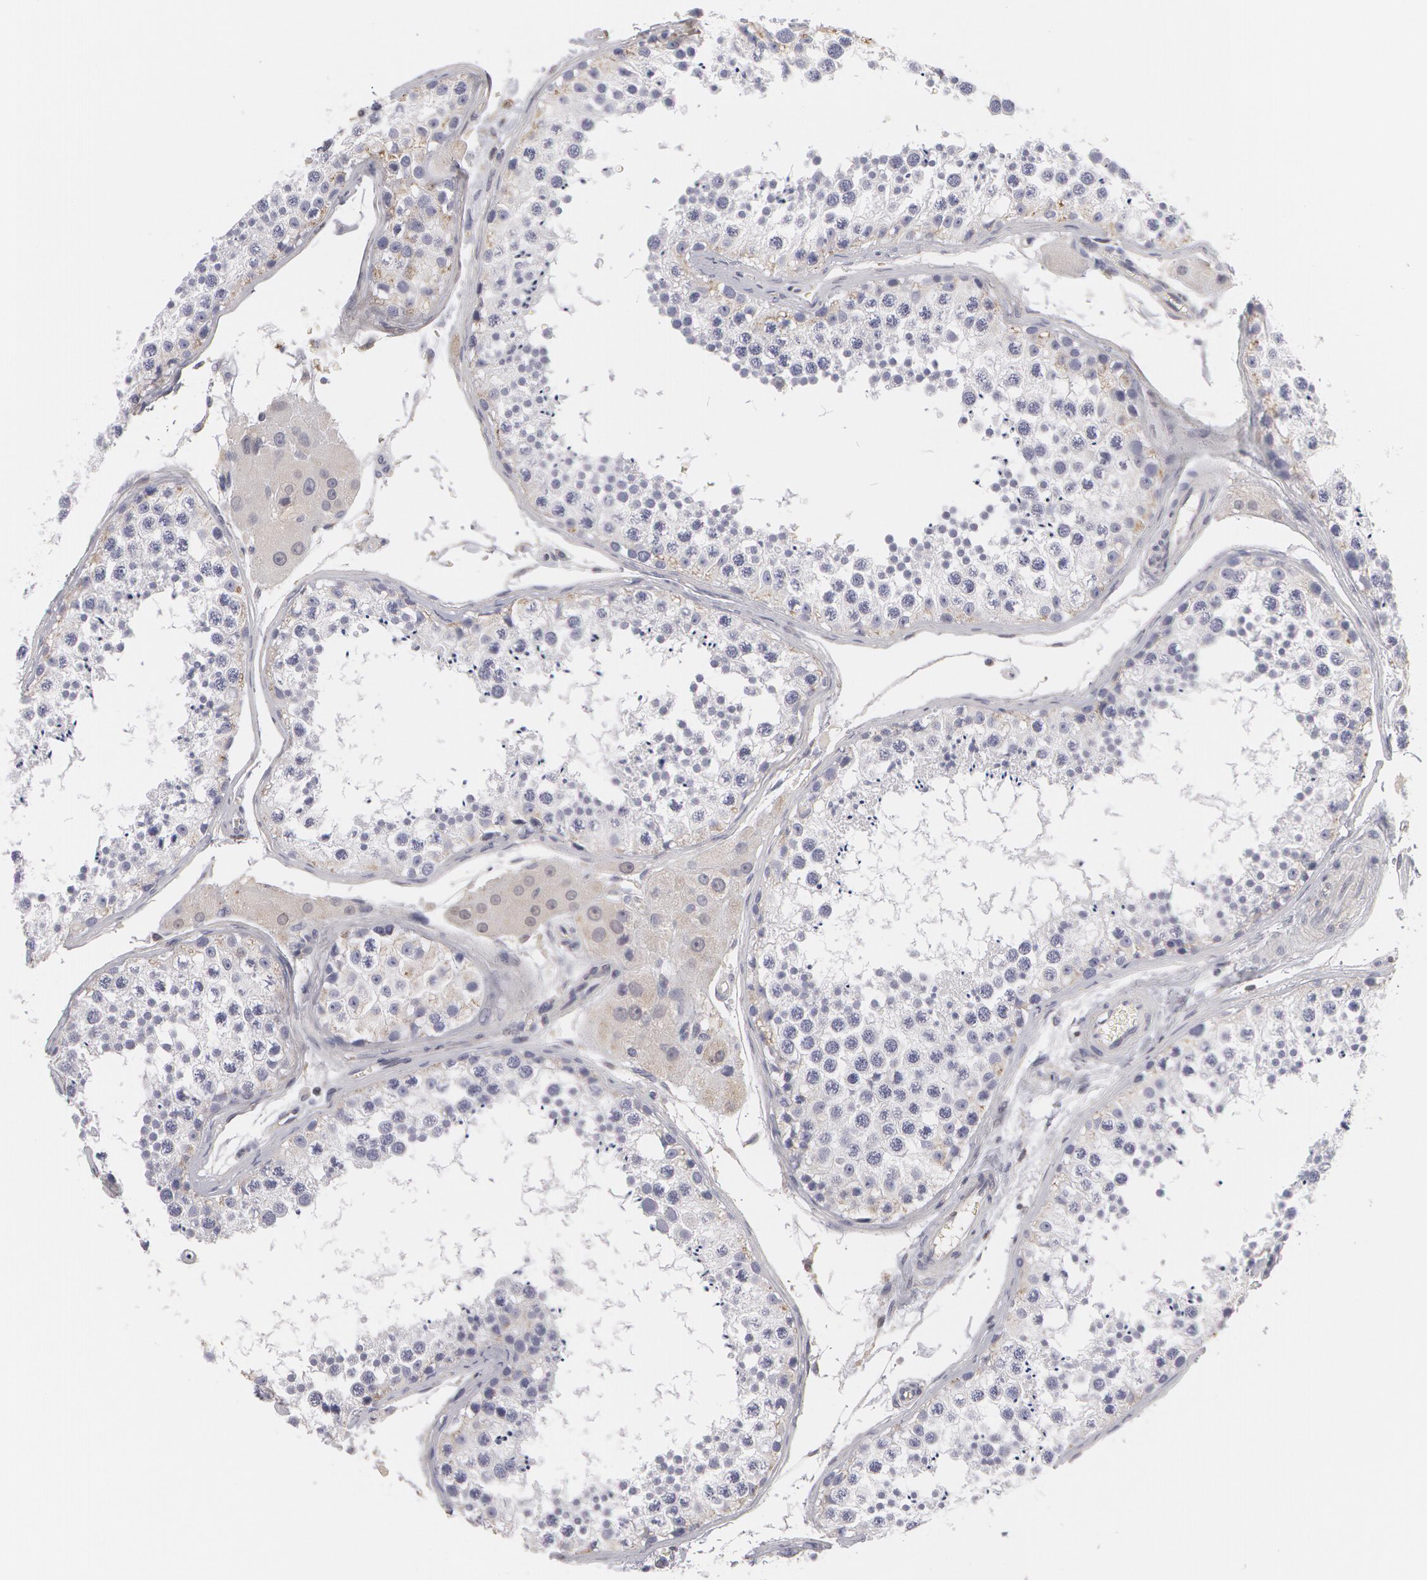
{"staining": {"intensity": "weak", "quantity": "<25%", "location": "cytoplasmic/membranous"}, "tissue": "testis", "cell_type": "Cells in seminiferous ducts", "image_type": "normal", "snomed": [{"axis": "morphology", "description": "Normal tissue, NOS"}, {"axis": "topography", "description": "Testis"}], "caption": "This is an immunohistochemistry (IHC) photomicrograph of benign testis. There is no staining in cells in seminiferous ducts.", "gene": "CAT", "patient": {"sex": "male", "age": 57}}